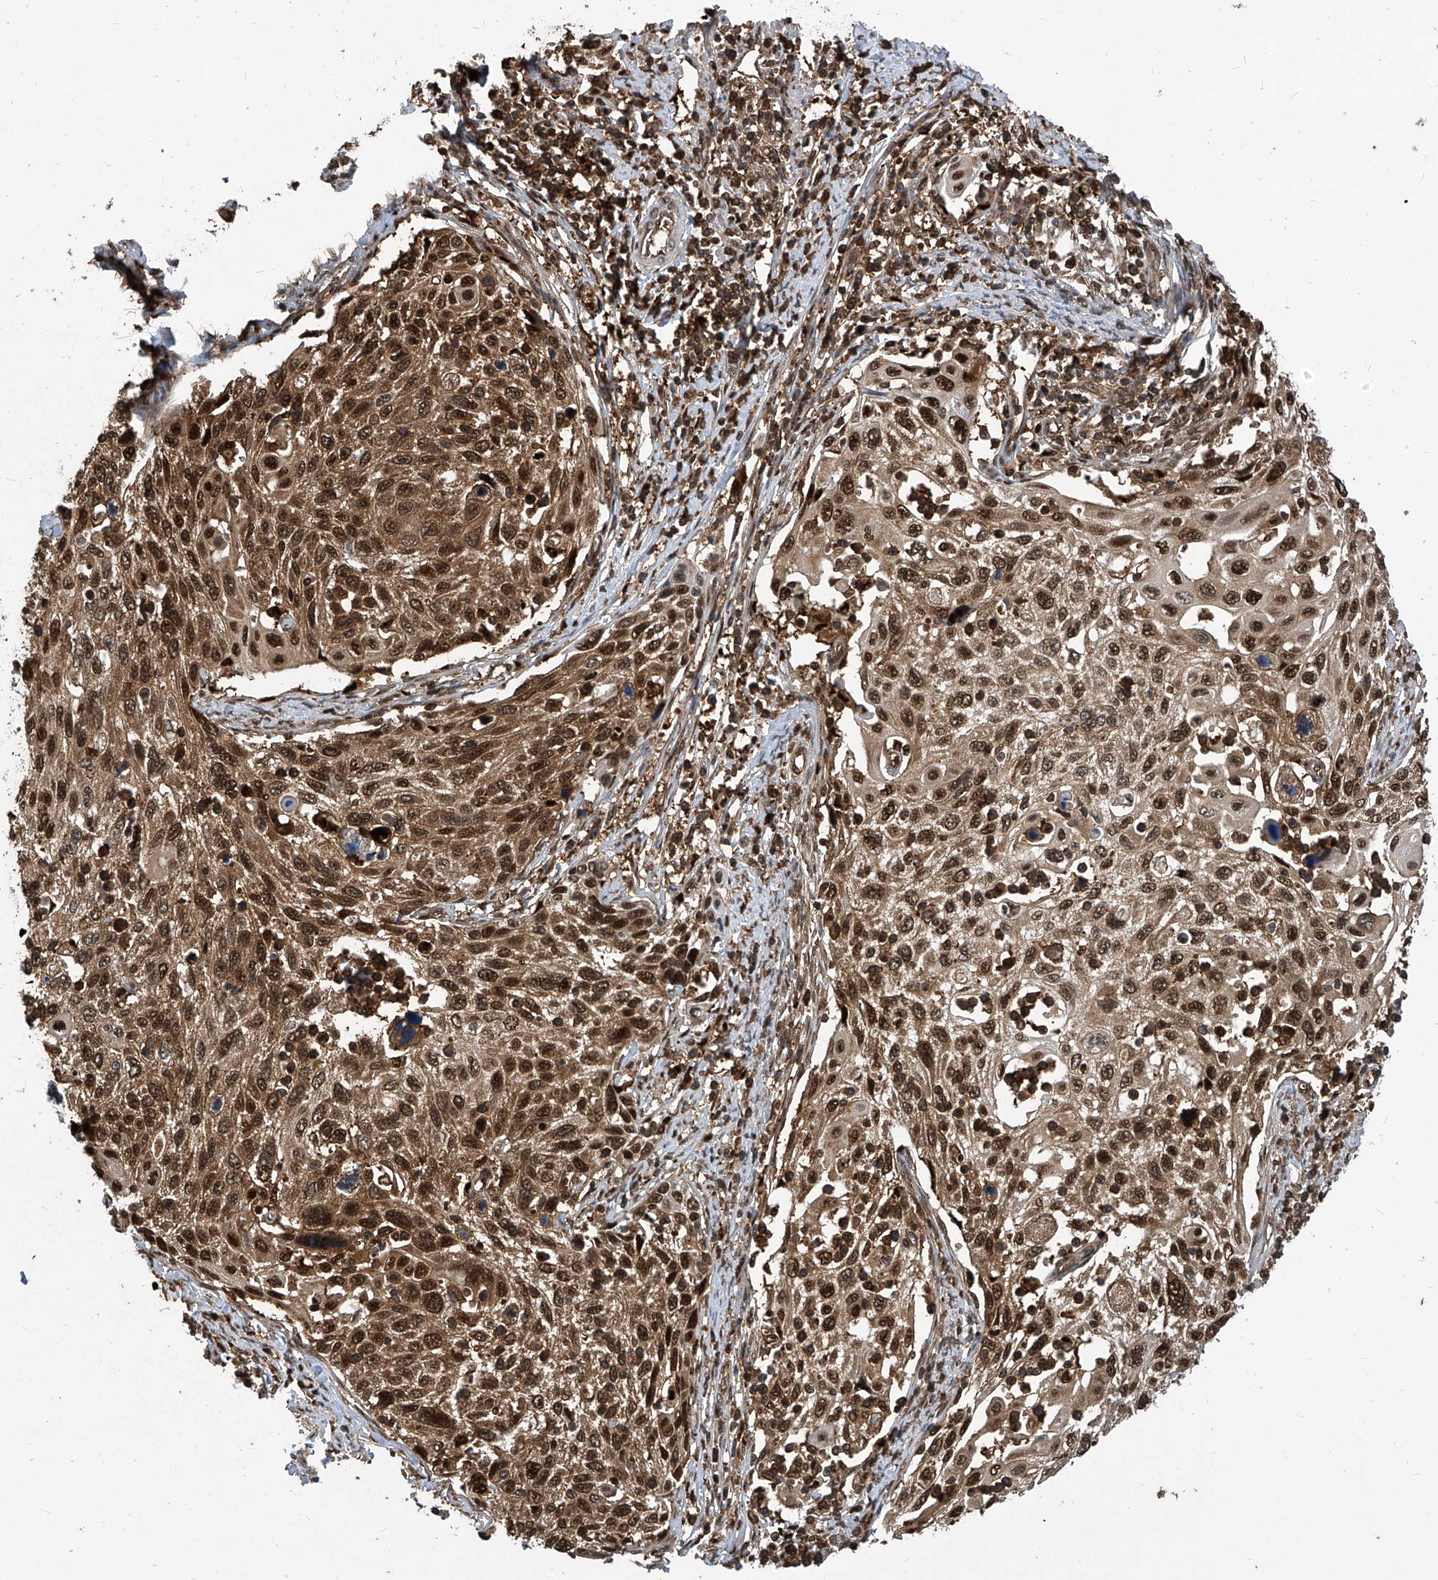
{"staining": {"intensity": "strong", "quantity": ">75%", "location": "cytoplasmic/membranous,nuclear"}, "tissue": "cervical cancer", "cell_type": "Tumor cells", "image_type": "cancer", "snomed": [{"axis": "morphology", "description": "Squamous cell carcinoma, NOS"}, {"axis": "topography", "description": "Cervix"}], "caption": "An image of human cervical squamous cell carcinoma stained for a protein reveals strong cytoplasmic/membranous and nuclear brown staining in tumor cells.", "gene": "PSMB1", "patient": {"sex": "female", "age": 70}}